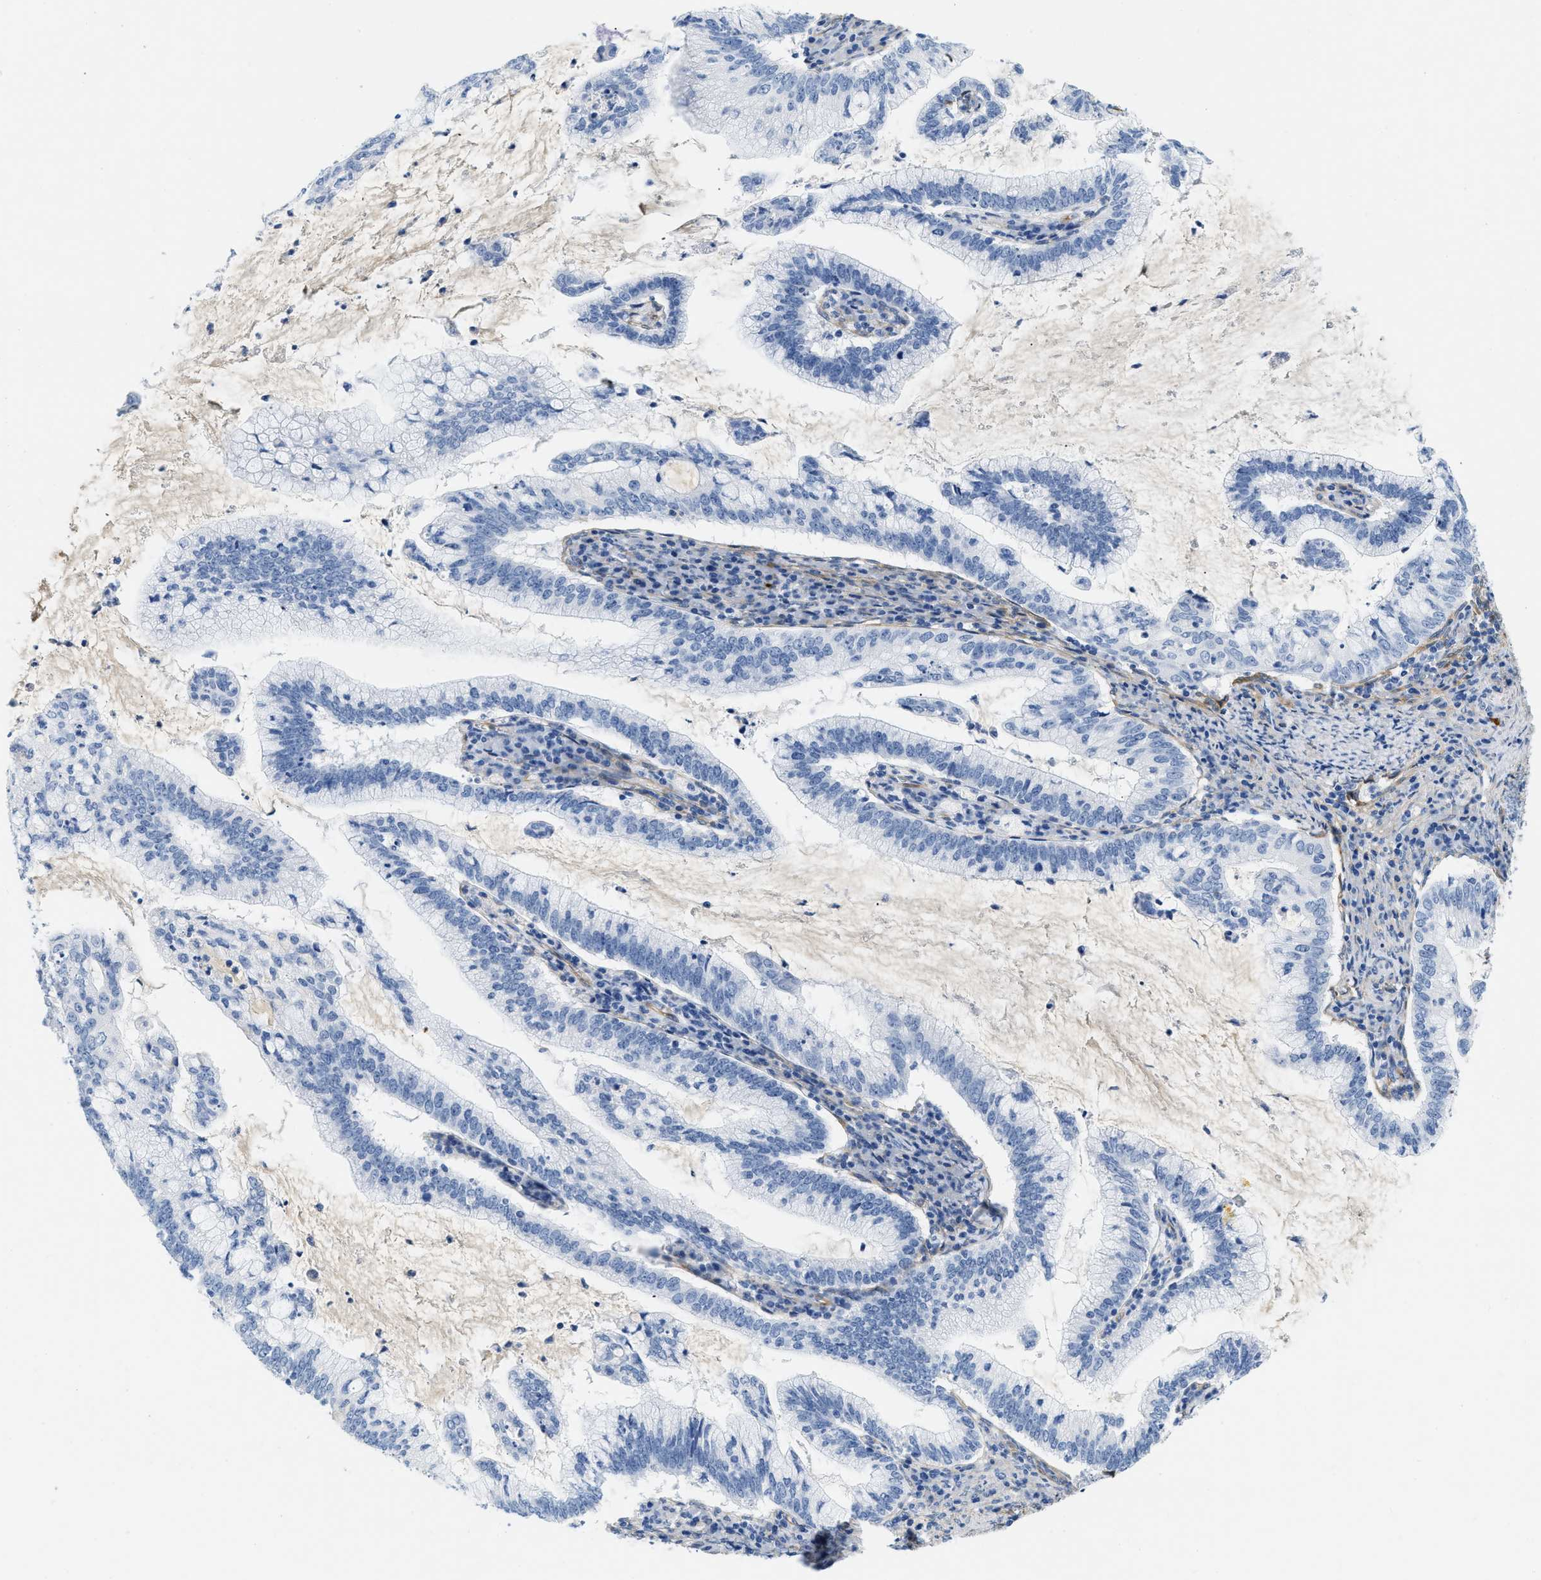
{"staining": {"intensity": "negative", "quantity": "none", "location": "none"}, "tissue": "cervical cancer", "cell_type": "Tumor cells", "image_type": "cancer", "snomed": [{"axis": "morphology", "description": "Adenocarcinoma, NOS"}, {"axis": "topography", "description": "Cervix"}], "caption": "A high-resolution image shows immunohistochemistry staining of cervical cancer (adenocarcinoma), which displays no significant staining in tumor cells.", "gene": "PDGFRB", "patient": {"sex": "female", "age": 36}}